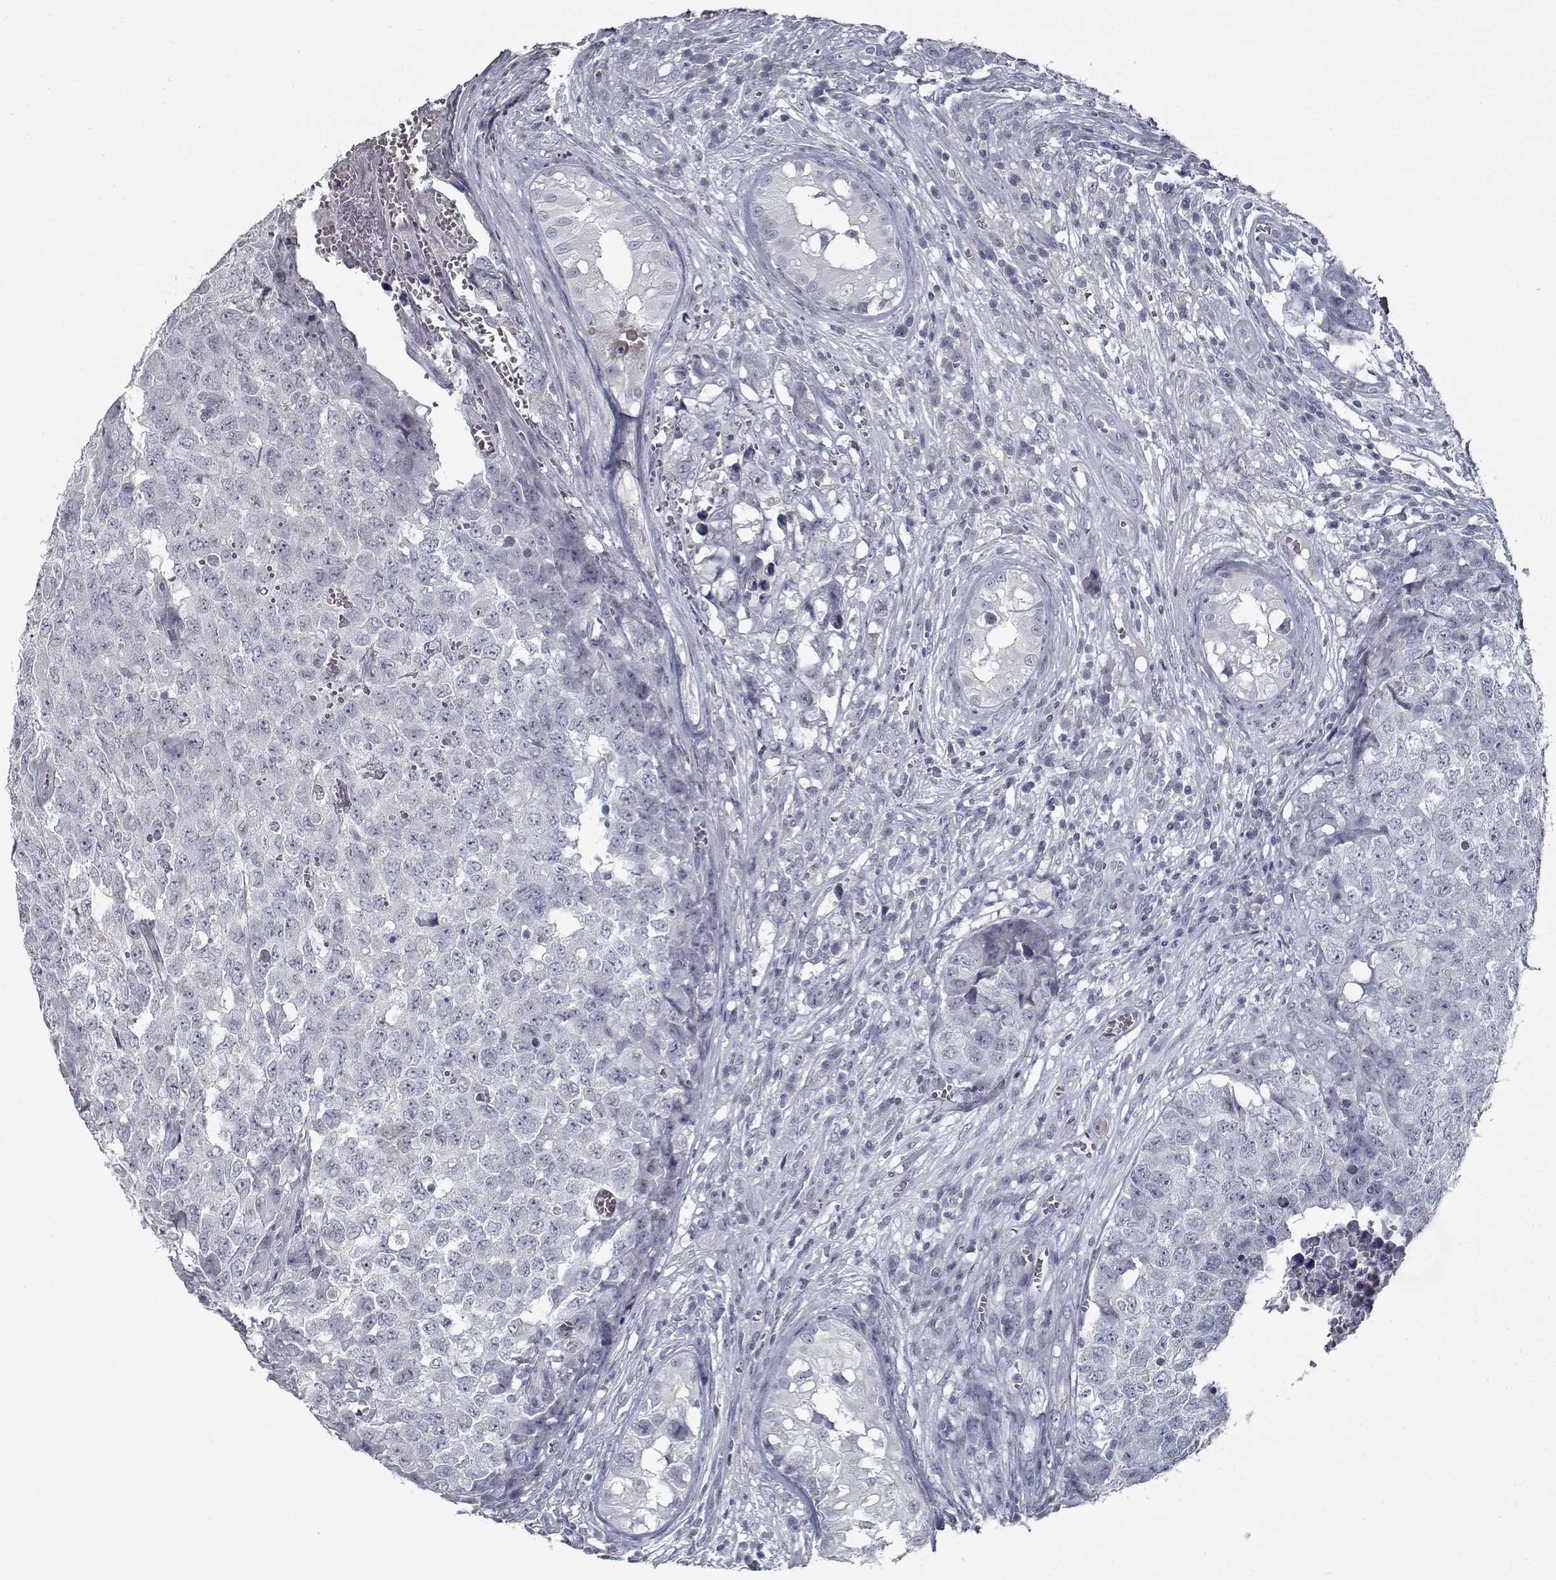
{"staining": {"intensity": "negative", "quantity": "none", "location": "none"}, "tissue": "testis cancer", "cell_type": "Tumor cells", "image_type": "cancer", "snomed": [{"axis": "morphology", "description": "Carcinoma, Embryonal, NOS"}, {"axis": "topography", "description": "Testis"}], "caption": "Tumor cells show no significant protein expression in embryonal carcinoma (testis).", "gene": "GAD2", "patient": {"sex": "male", "age": 23}}